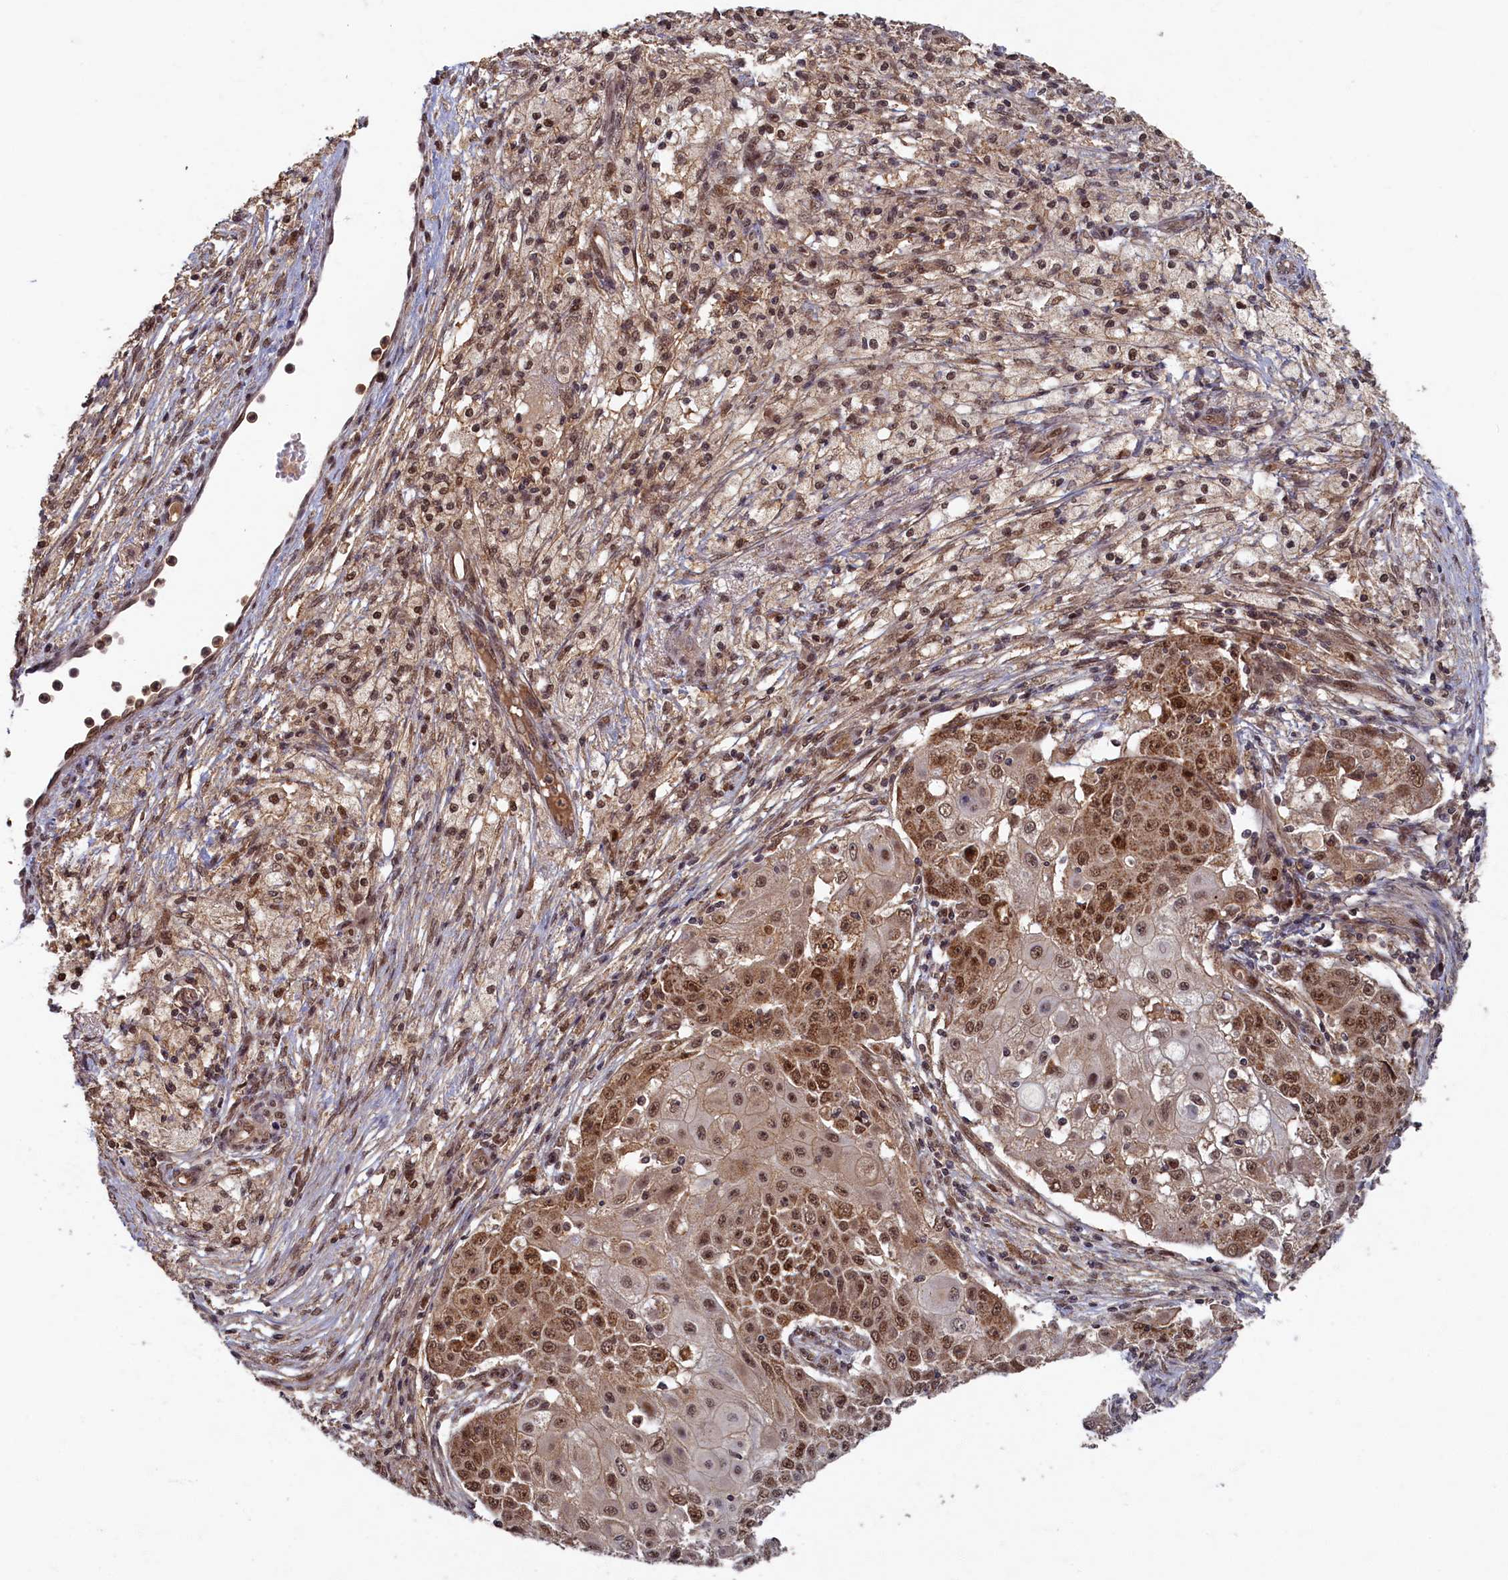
{"staining": {"intensity": "moderate", "quantity": ">75%", "location": "cytoplasmic/membranous,nuclear"}, "tissue": "ovarian cancer", "cell_type": "Tumor cells", "image_type": "cancer", "snomed": [{"axis": "morphology", "description": "Carcinoma, endometroid"}, {"axis": "topography", "description": "Ovary"}], "caption": "Moderate cytoplasmic/membranous and nuclear staining for a protein is appreciated in approximately >75% of tumor cells of endometroid carcinoma (ovarian) using immunohistochemistry.", "gene": "BRCA1", "patient": {"sex": "female", "age": 42}}